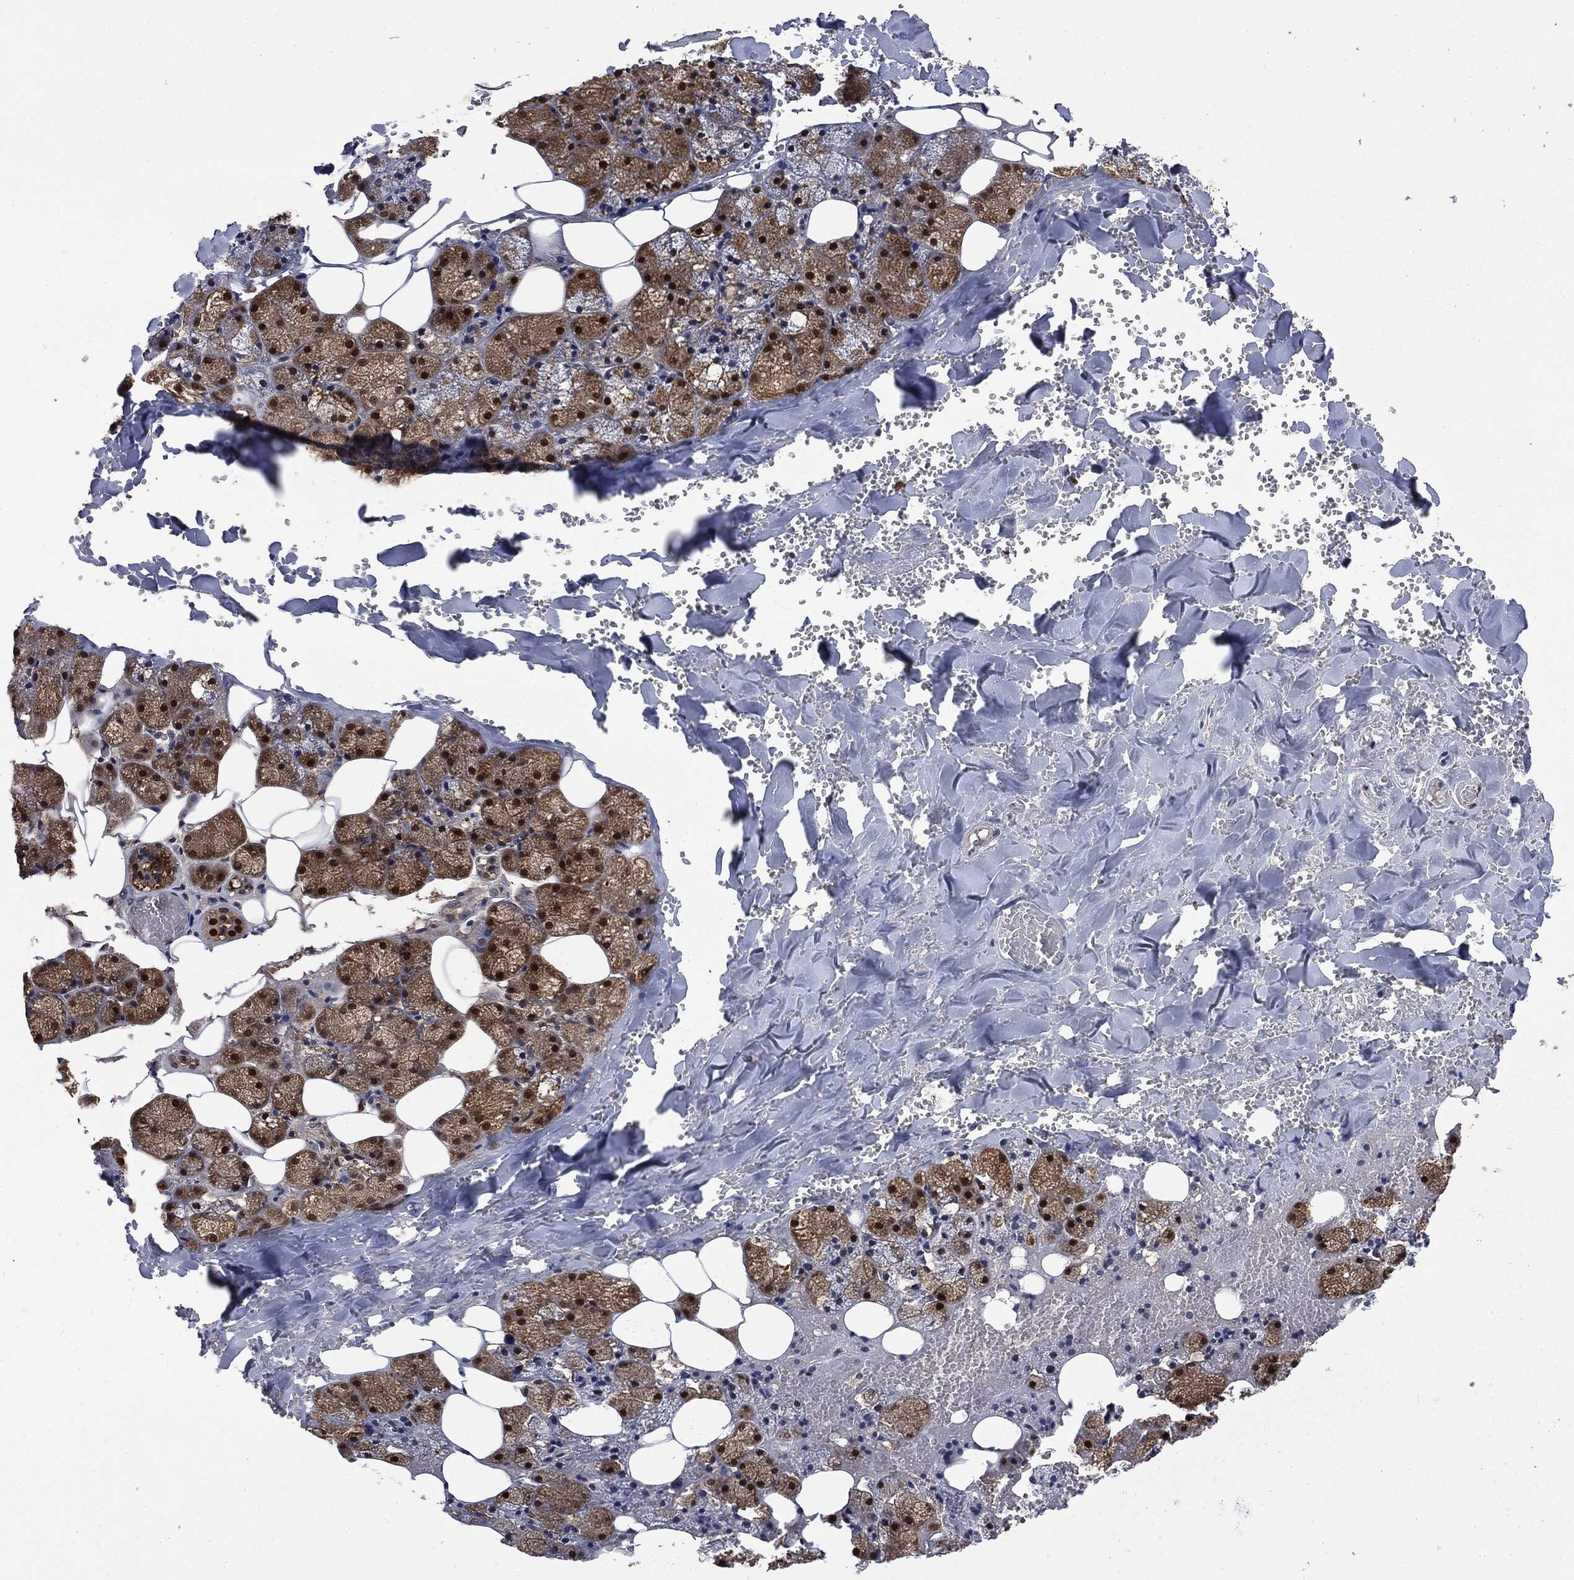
{"staining": {"intensity": "moderate", "quantity": "25%-75%", "location": "cytoplasmic/membranous,nuclear"}, "tissue": "salivary gland", "cell_type": "Glandular cells", "image_type": "normal", "snomed": [{"axis": "morphology", "description": "Normal tissue, NOS"}, {"axis": "topography", "description": "Salivary gland"}], "caption": "Immunohistochemistry (IHC) image of unremarkable human salivary gland stained for a protein (brown), which reveals medium levels of moderate cytoplasmic/membranous,nuclear expression in approximately 25%-75% of glandular cells.", "gene": "GPI", "patient": {"sex": "male", "age": 38}}